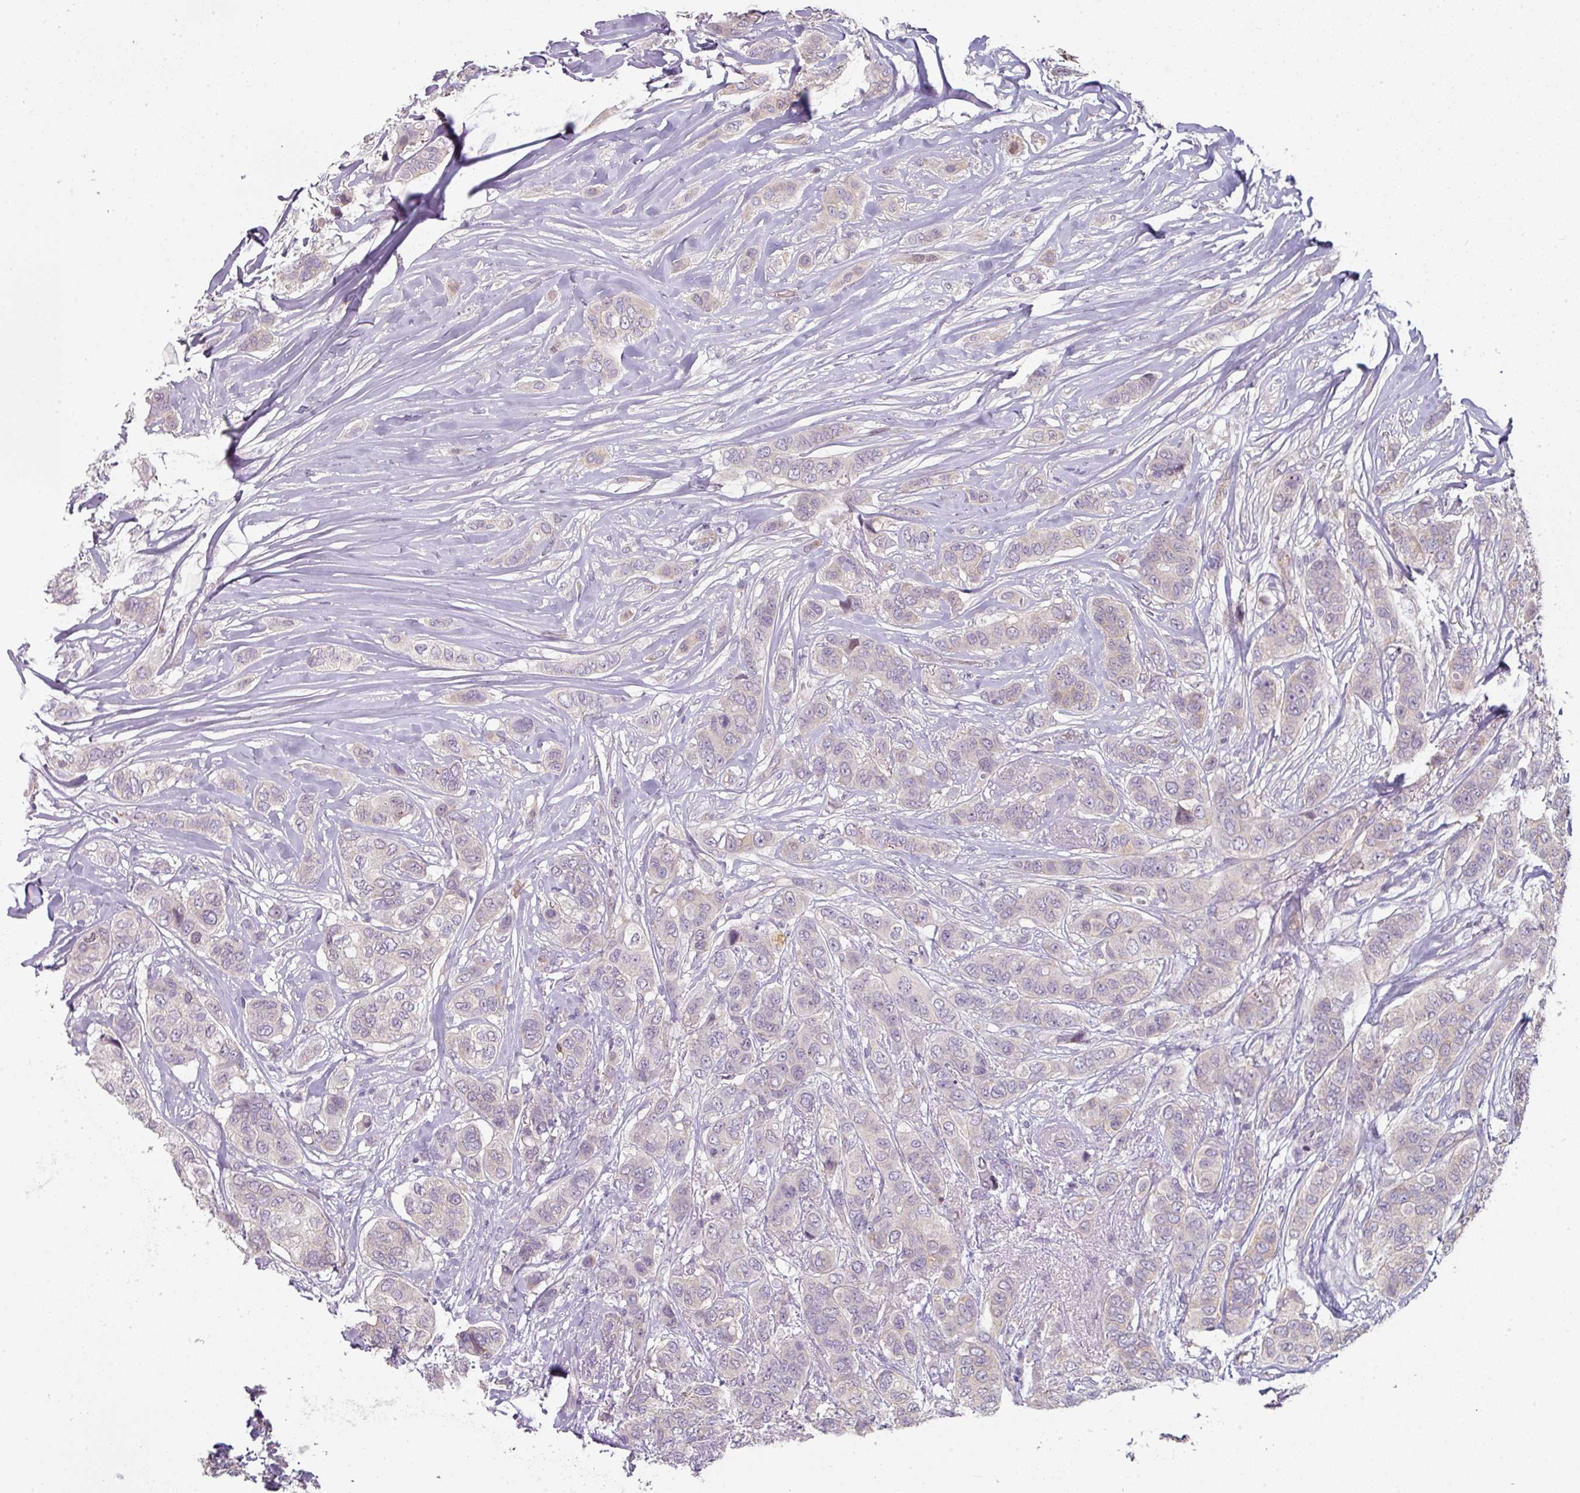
{"staining": {"intensity": "negative", "quantity": "none", "location": "none"}, "tissue": "breast cancer", "cell_type": "Tumor cells", "image_type": "cancer", "snomed": [{"axis": "morphology", "description": "Lobular carcinoma"}, {"axis": "topography", "description": "Breast"}], "caption": "Immunohistochemistry of human breast cancer reveals no expression in tumor cells. (Brightfield microscopy of DAB immunohistochemistry (IHC) at high magnification).", "gene": "C19orf33", "patient": {"sex": "female", "age": 51}}